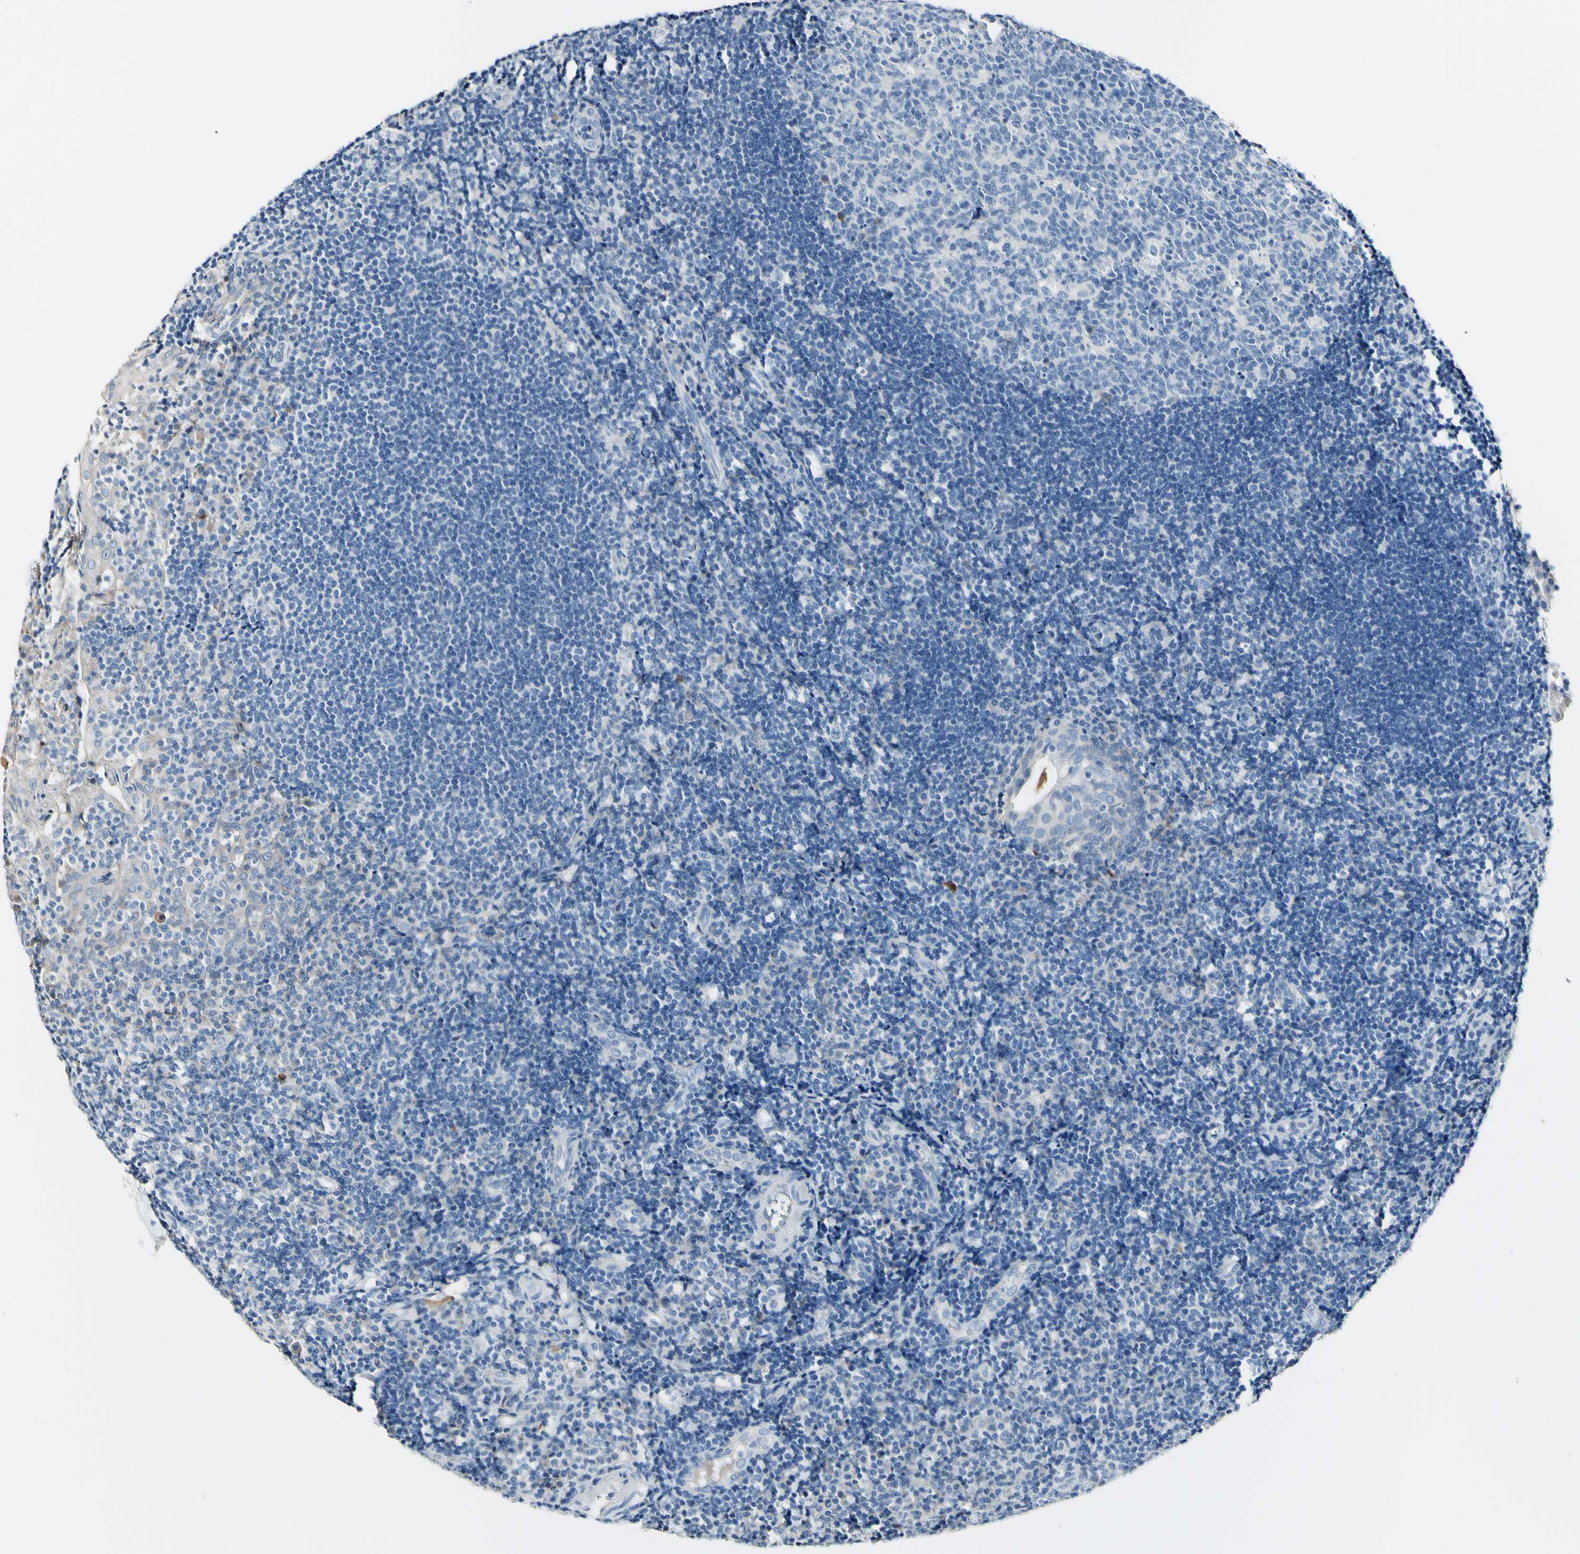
{"staining": {"intensity": "negative", "quantity": "none", "location": "none"}, "tissue": "tonsil", "cell_type": "Germinal center cells", "image_type": "normal", "snomed": [{"axis": "morphology", "description": "Normal tissue, NOS"}, {"axis": "topography", "description": "Tonsil"}], "caption": "Photomicrograph shows no protein expression in germinal center cells of benign tonsil. (Brightfield microscopy of DAB immunohistochemistry at high magnification).", "gene": "COL6A3", "patient": {"sex": "female", "age": 40}}